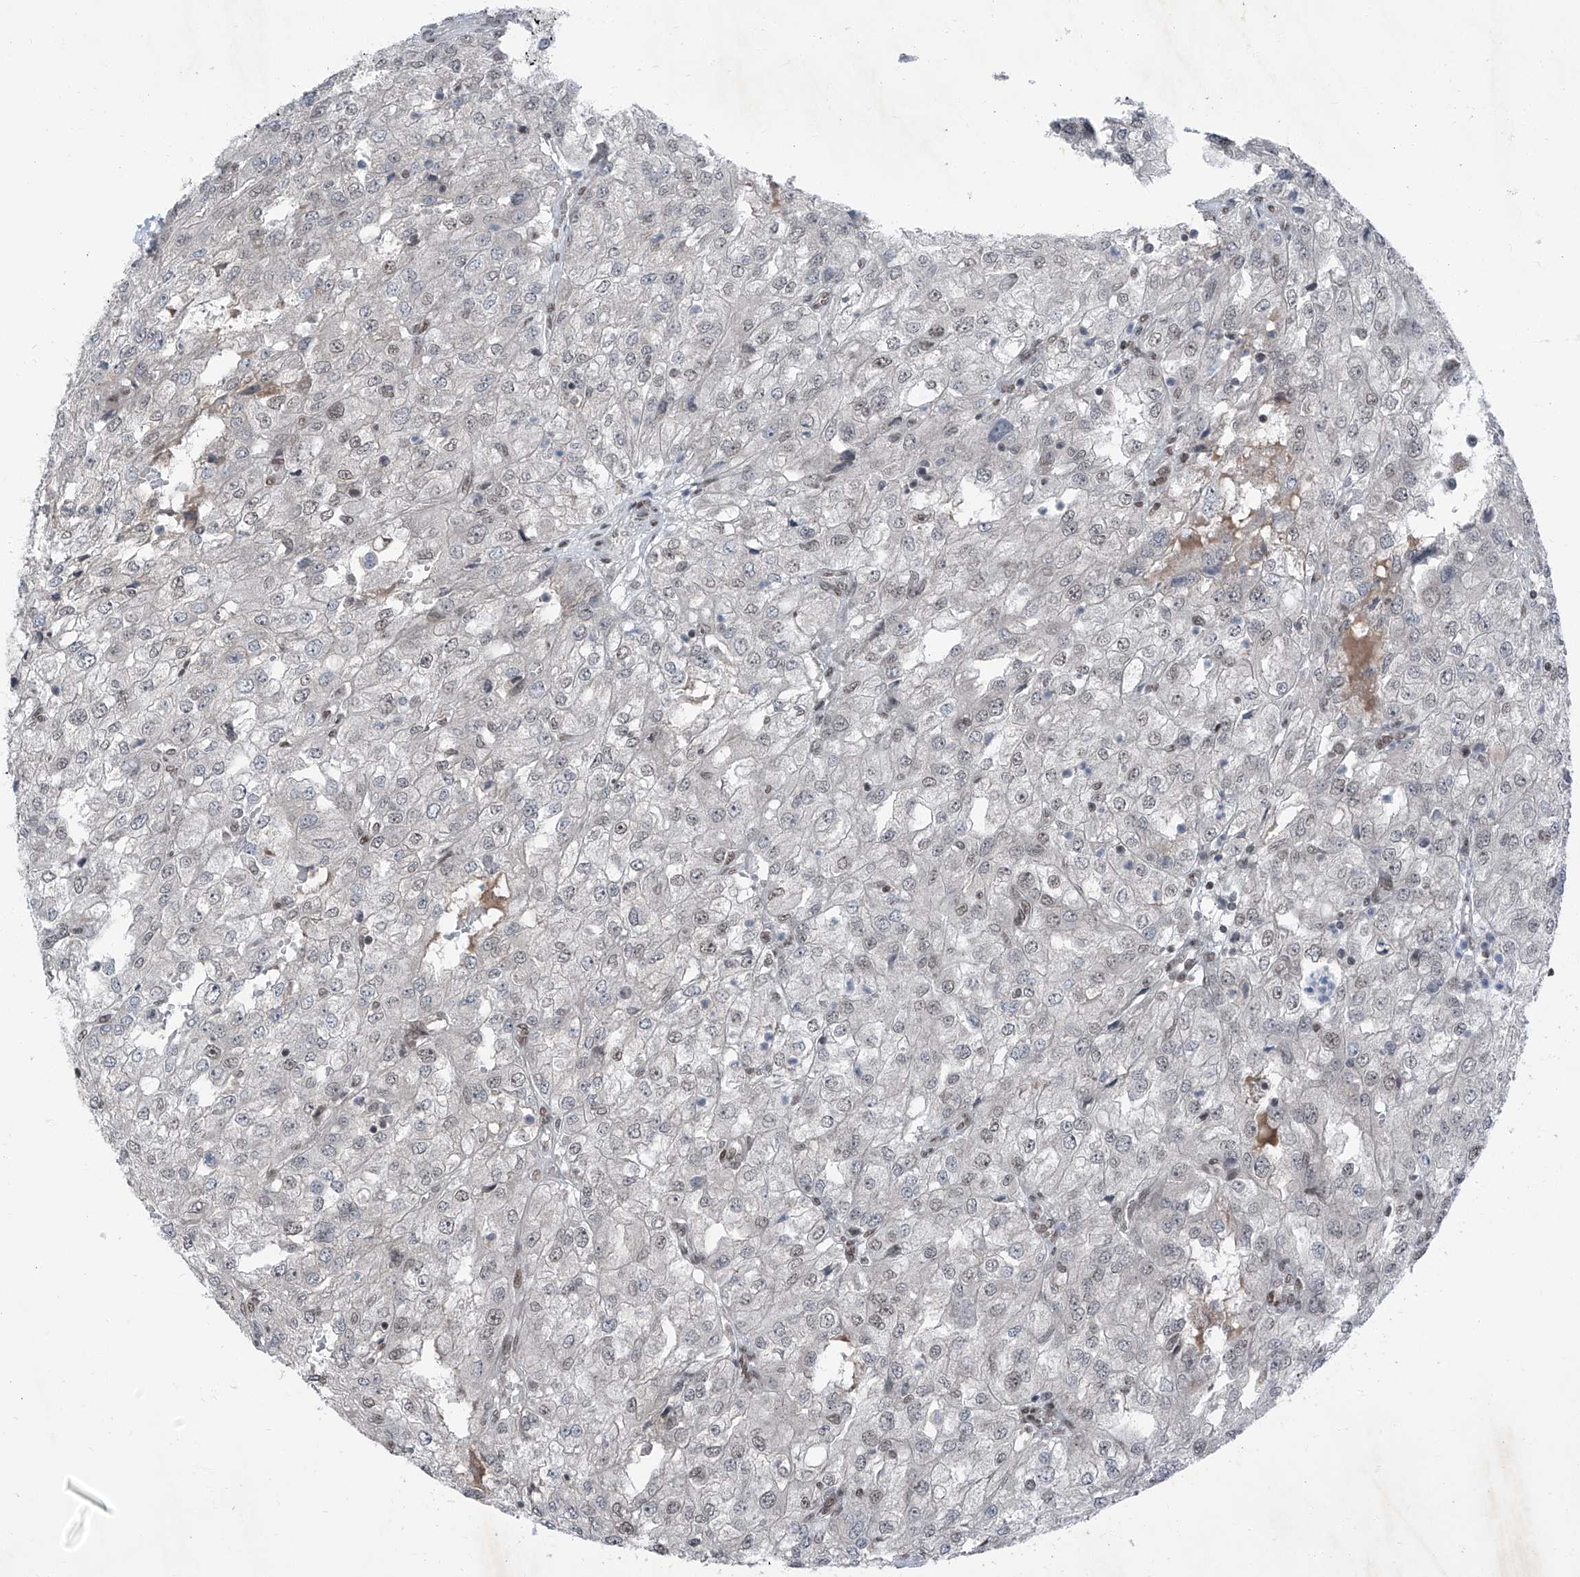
{"staining": {"intensity": "negative", "quantity": "none", "location": "none"}, "tissue": "renal cancer", "cell_type": "Tumor cells", "image_type": "cancer", "snomed": [{"axis": "morphology", "description": "Adenocarcinoma, NOS"}, {"axis": "topography", "description": "Kidney"}], "caption": "Immunohistochemistry image of human renal cancer (adenocarcinoma) stained for a protein (brown), which exhibits no expression in tumor cells.", "gene": "BMI1", "patient": {"sex": "female", "age": 54}}